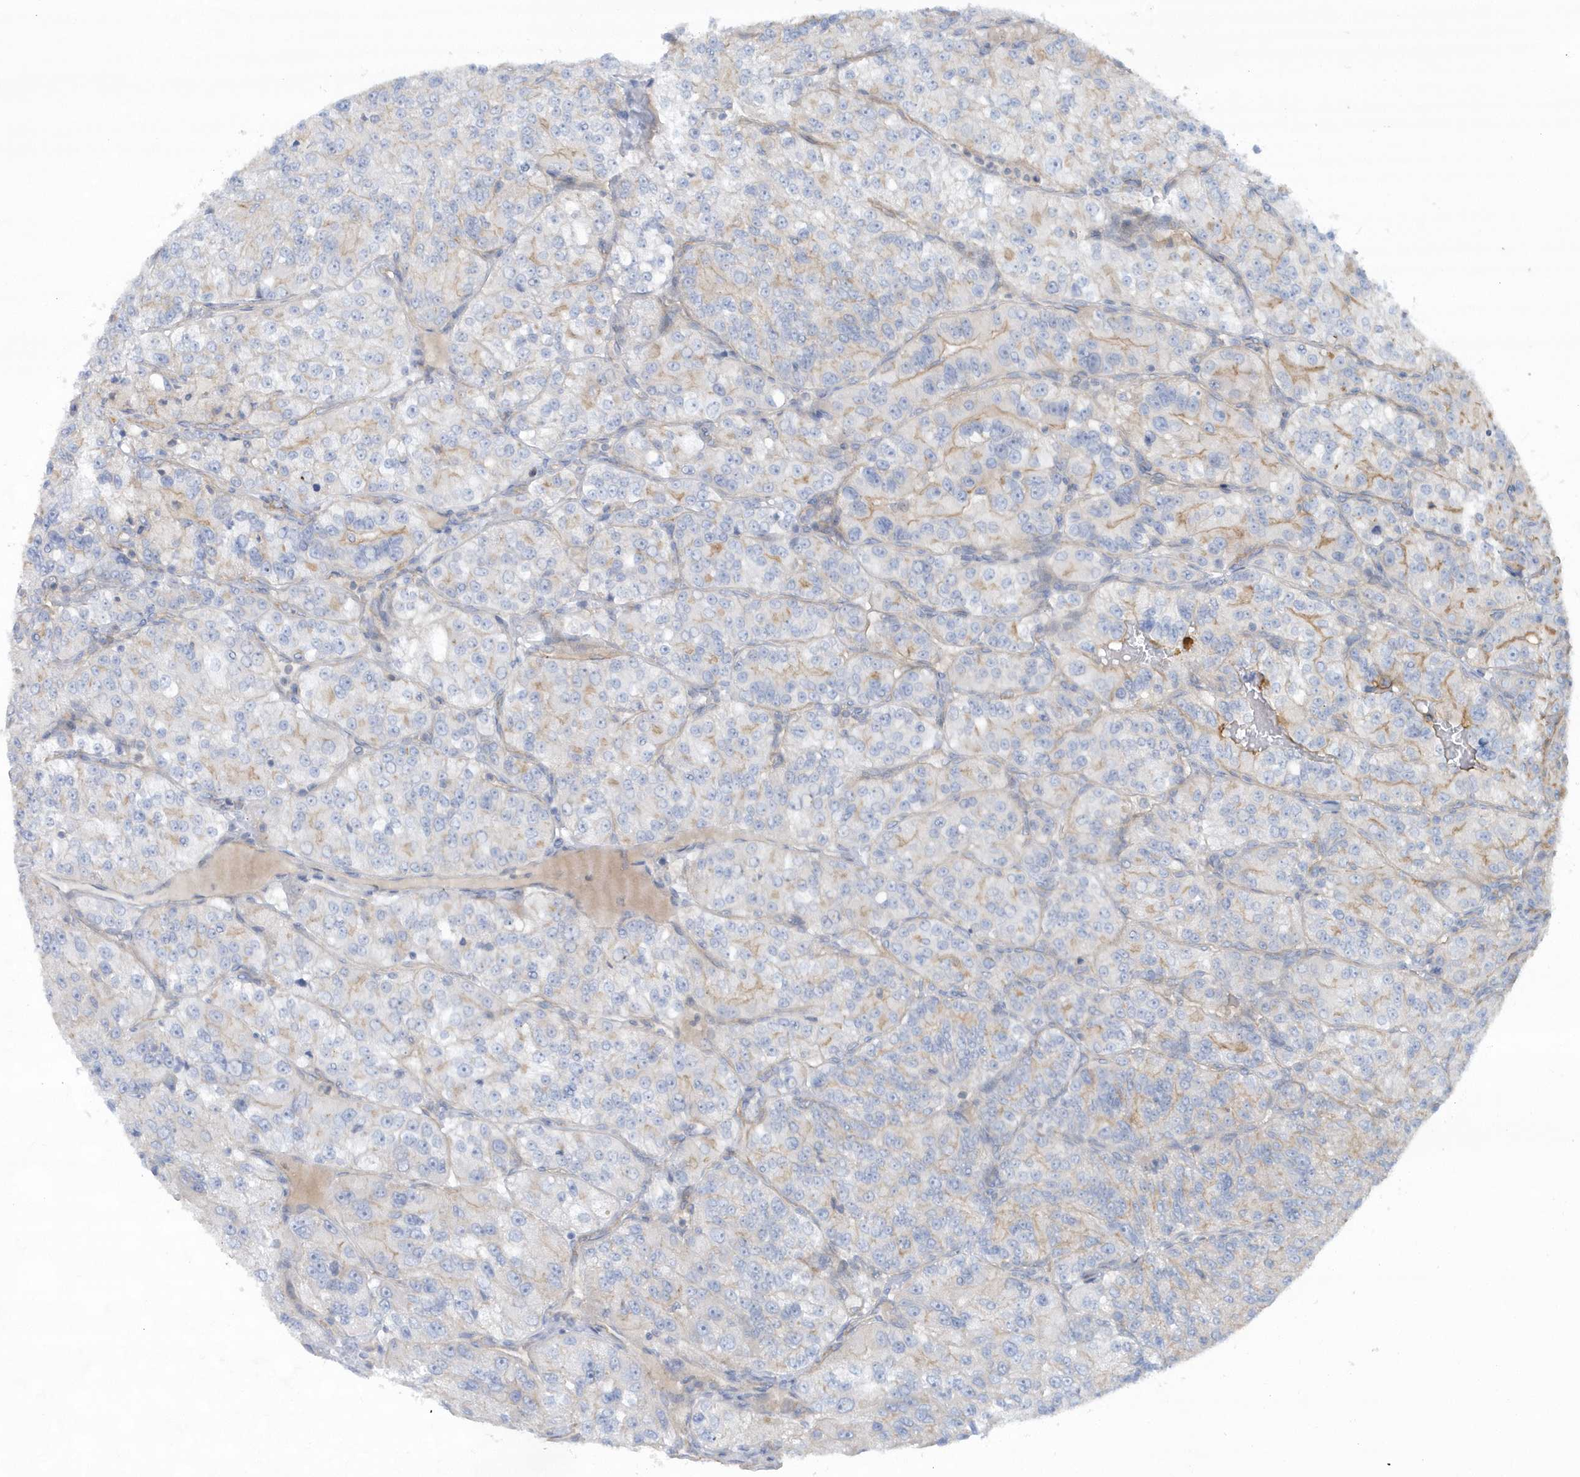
{"staining": {"intensity": "negative", "quantity": "none", "location": "none"}, "tissue": "renal cancer", "cell_type": "Tumor cells", "image_type": "cancer", "snomed": [{"axis": "morphology", "description": "Adenocarcinoma, NOS"}, {"axis": "topography", "description": "Kidney"}], "caption": "DAB immunohistochemical staining of renal cancer reveals no significant staining in tumor cells.", "gene": "RAI14", "patient": {"sex": "female", "age": 63}}